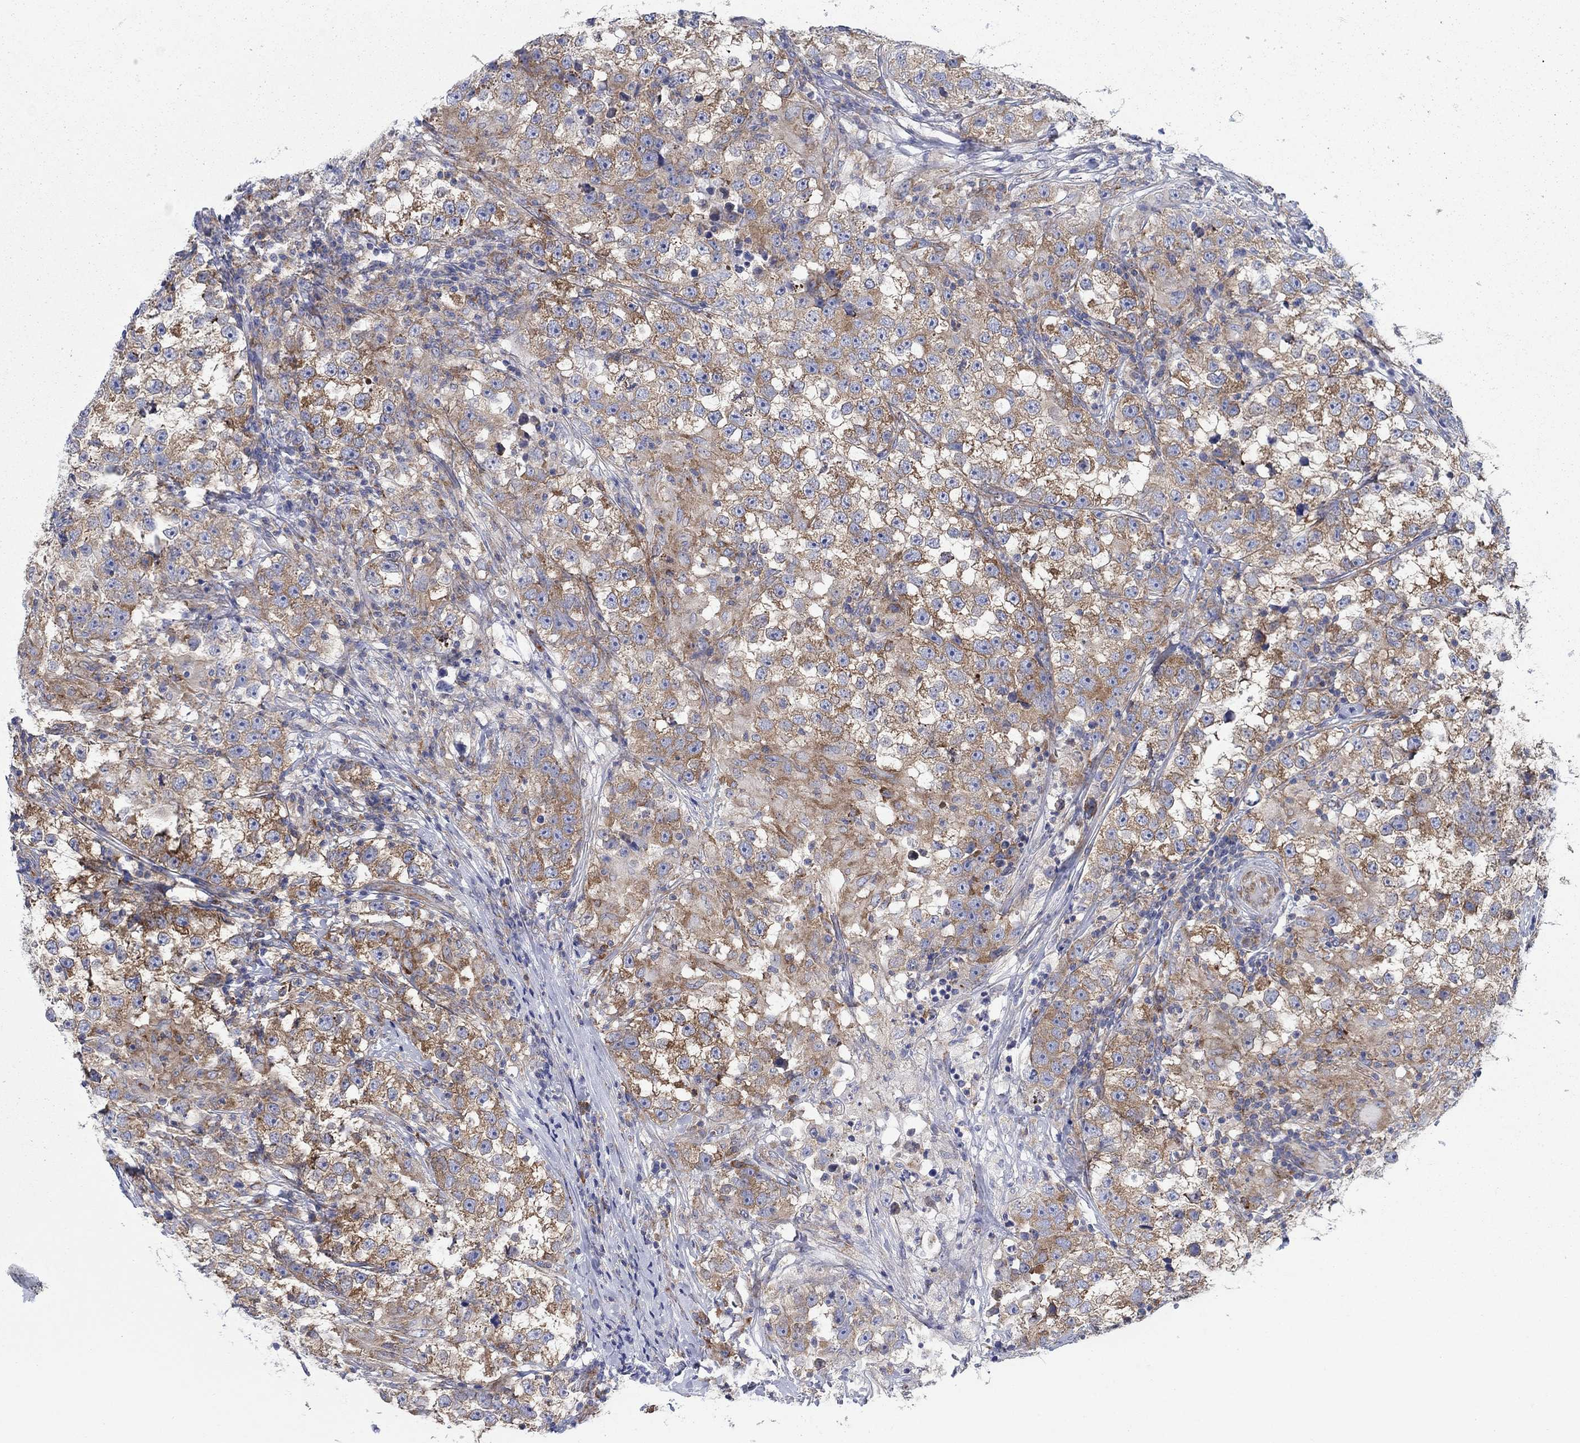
{"staining": {"intensity": "strong", "quantity": "25%-75%", "location": "cytoplasmic/membranous"}, "tissue": "testis cancer", "cell_type": "Tumor cells", "image_type": "cancer", "snomed": [{"axis": "morphology", "description": "Seminoma, NOS"}, {"axis": "topography", "description": "Testis"}], "caption": "Strong cytoplasmic/membranous positivity for a protein is identified in about 25%-75% of tumor cells of testis cancer (seminoma) using immunohistochemistry (IHC).", "gene": "TMEM59", "patient": {"sex": "male", "age": 46}}